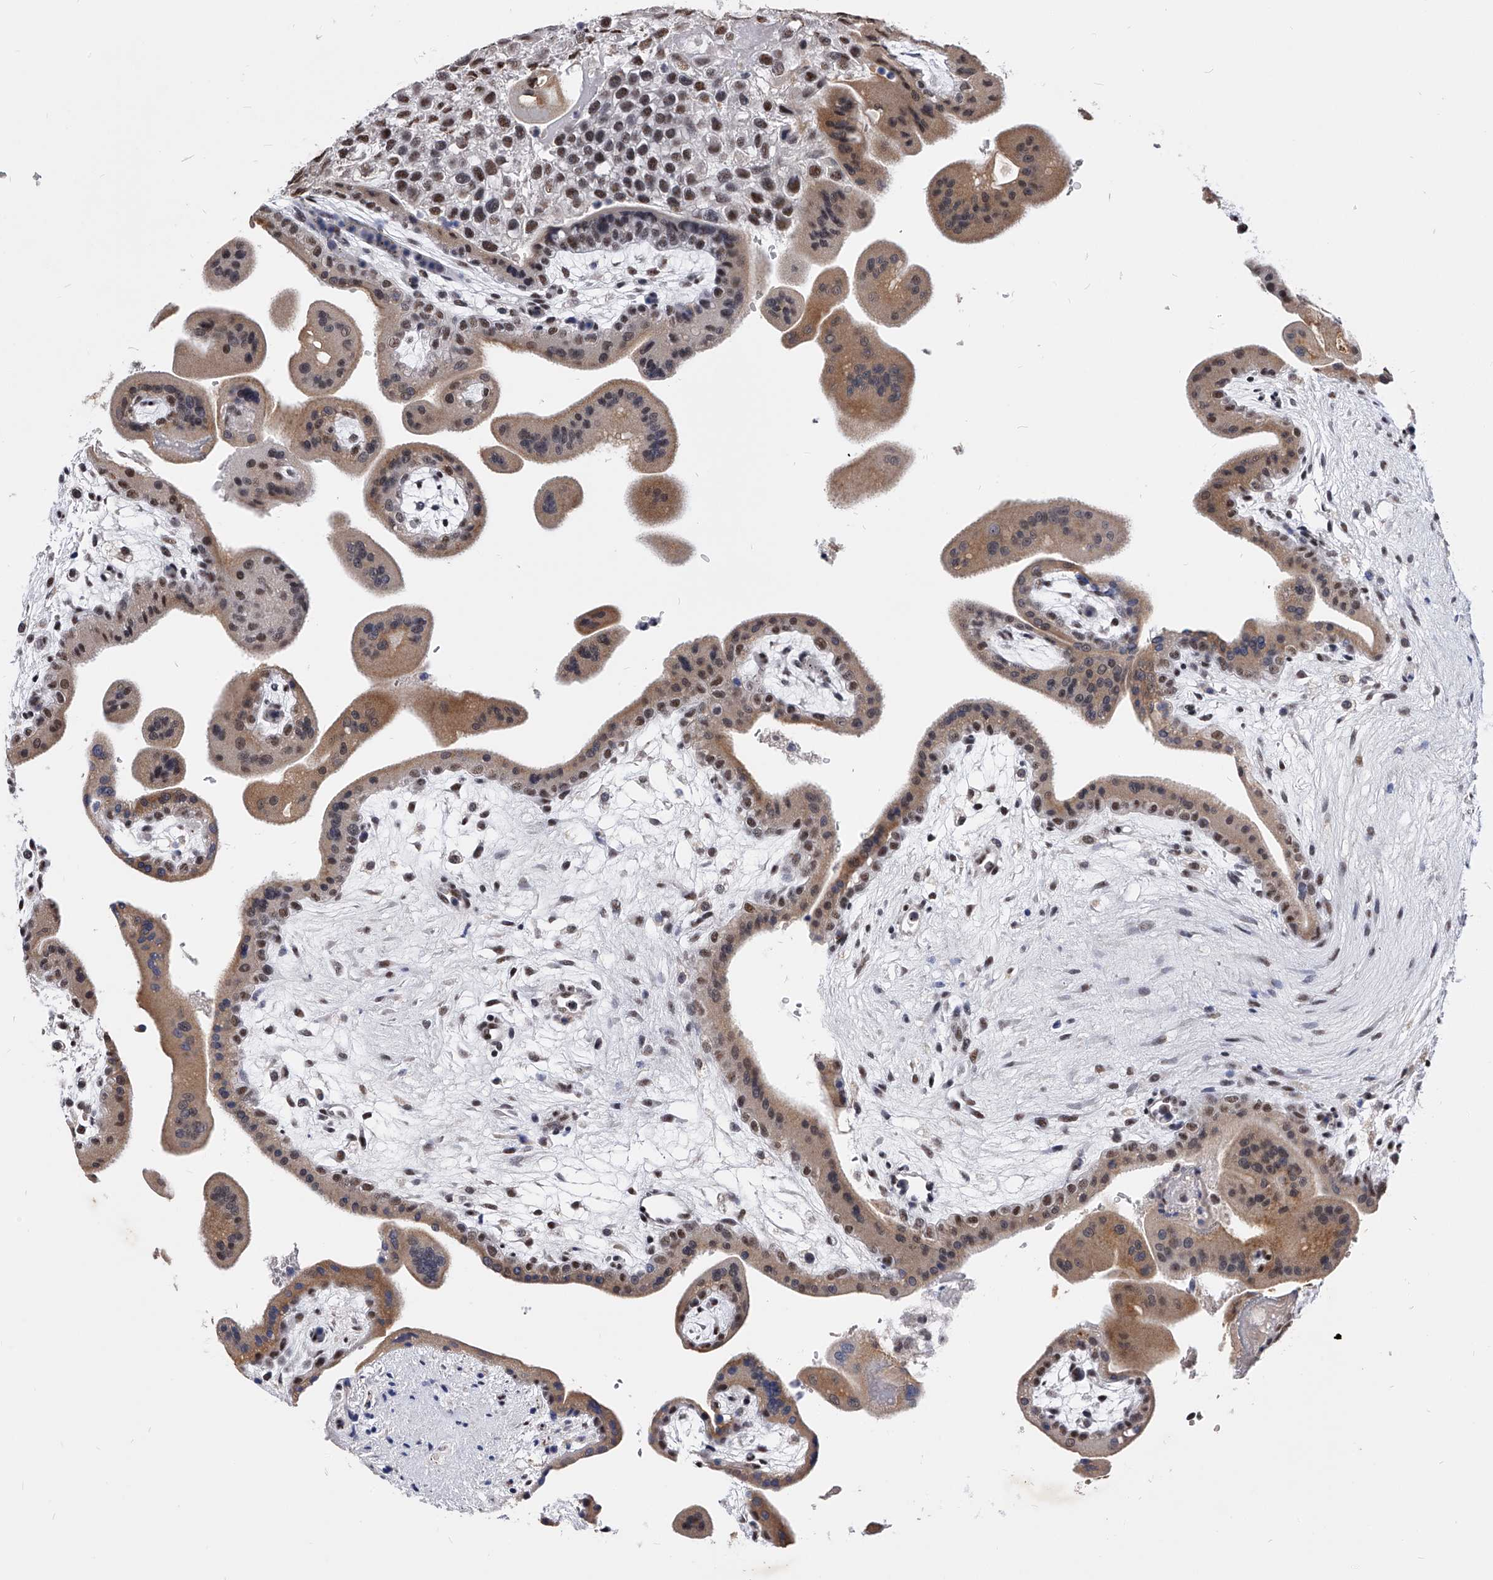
{"staining": {"intensity": "moderate", "quantity": ">75%", "location": "nuclear"}, "tissue": "placenta", "cell_type": "Decidual cells", "image_type": "normal", "snomed": [{"axis": "morphology", "description": "Normal tissue, NOS"}, {"axis": "topography", "description": "Placenta"}], "caption": "Unremarkable placenta reveals moderate nuclear staining in approximately >75% of decidual cells.", "gene": "ZNF529", "patient": {"sex": "female", "age": 35}}